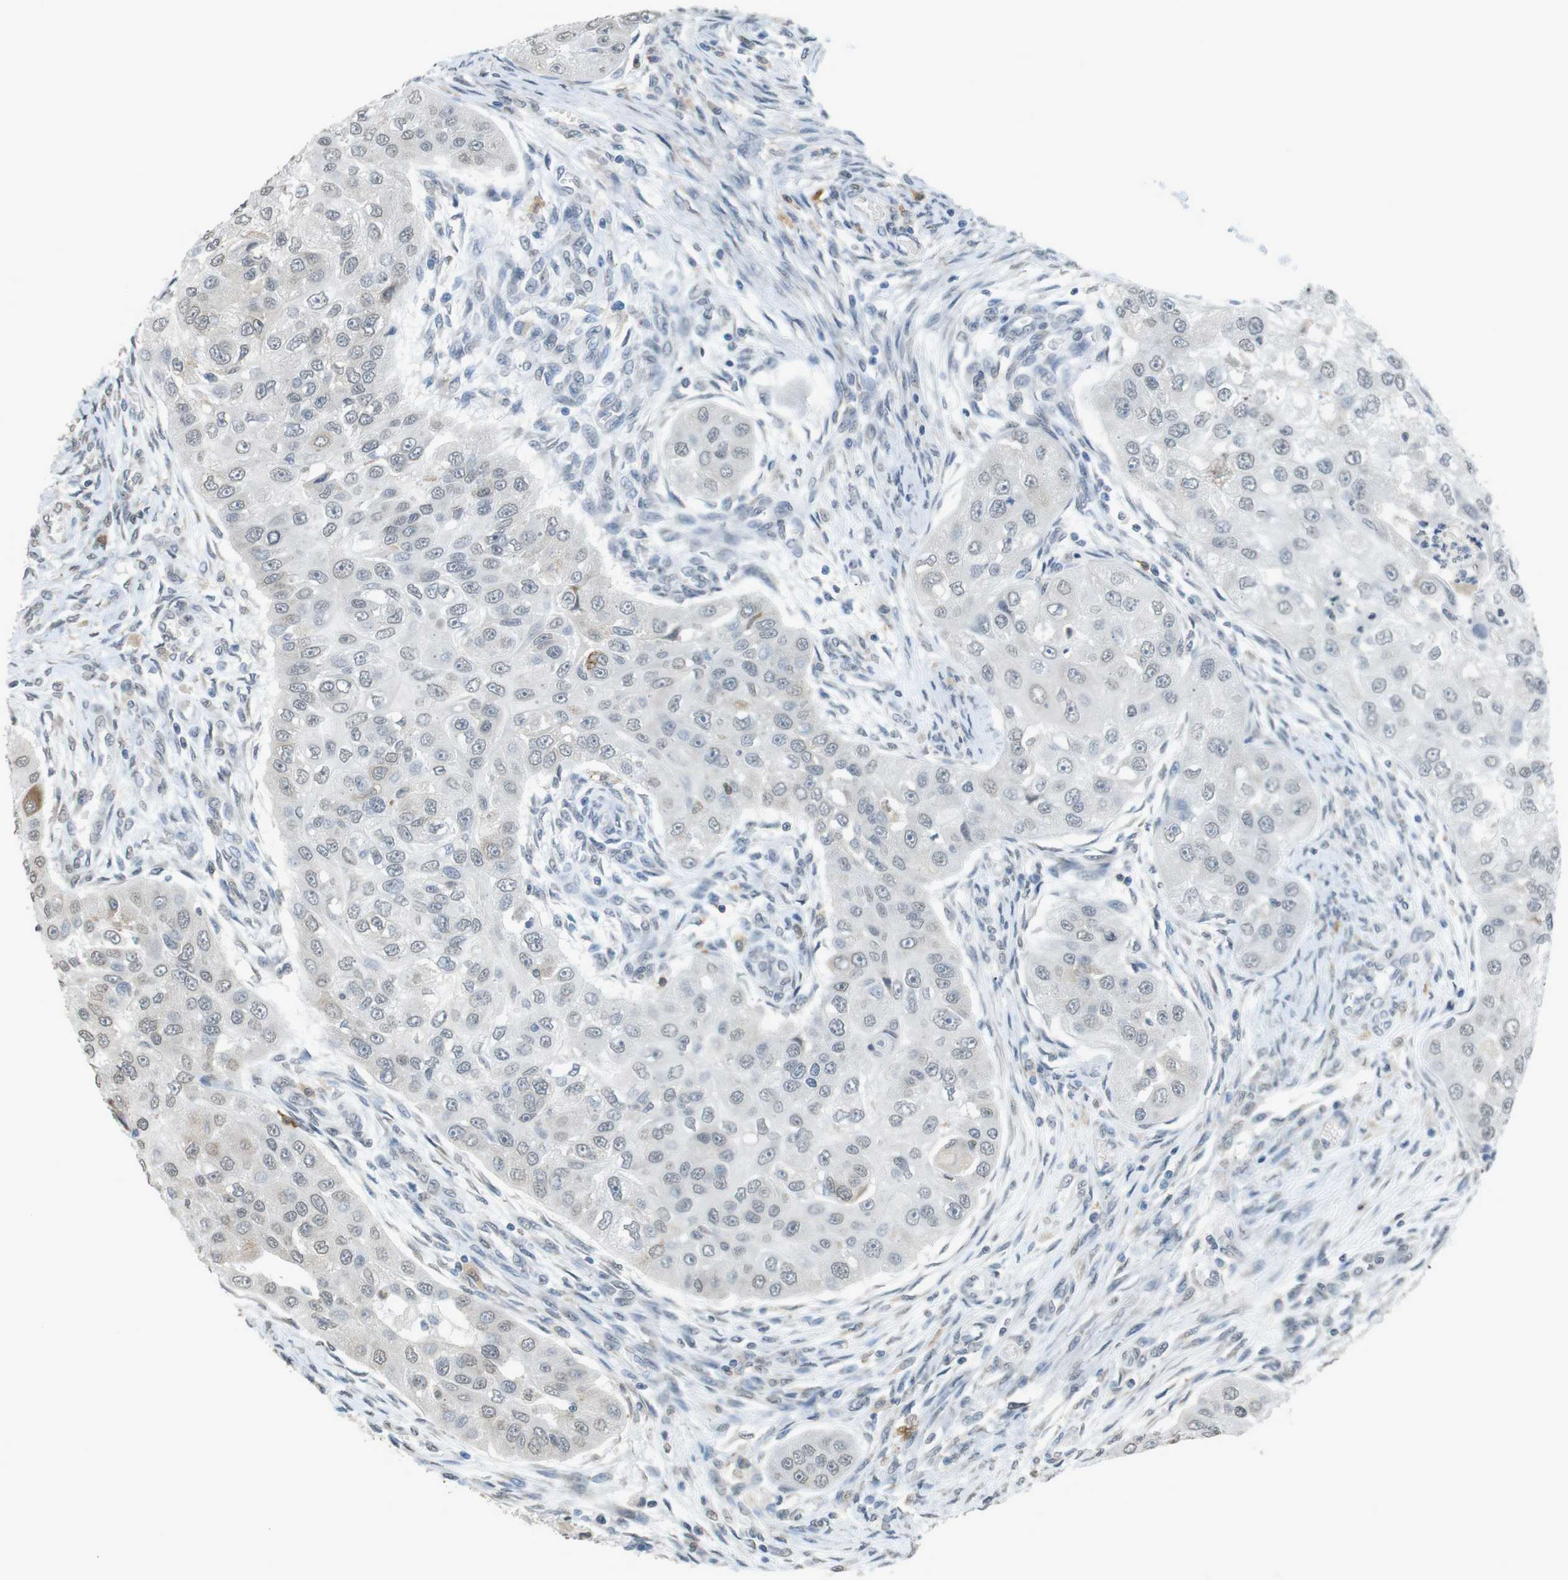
{"staining": {"intensity": "negative", "quantity": "none", "location": "none"}, "tissue": "head and neck cancer", "cell_type": "Tumor cells", "image_type": "cancer", "snomed": [{"axis": "morphology", "description": "Normal tissue, NOS"}, {"axis": "morphology", "description": "Squamous cell carcinoma, NOS"}, {"axis": "topography", "description": "Skeletal muscle"}, {"axis": "topography", "description": "Head-Neck"}], "caption": "The histopathology image shows no significant expression in tumor cells of head and neck cancer.", "gene": "FZD10", "patient": {"sex": "male", "age": 51}}